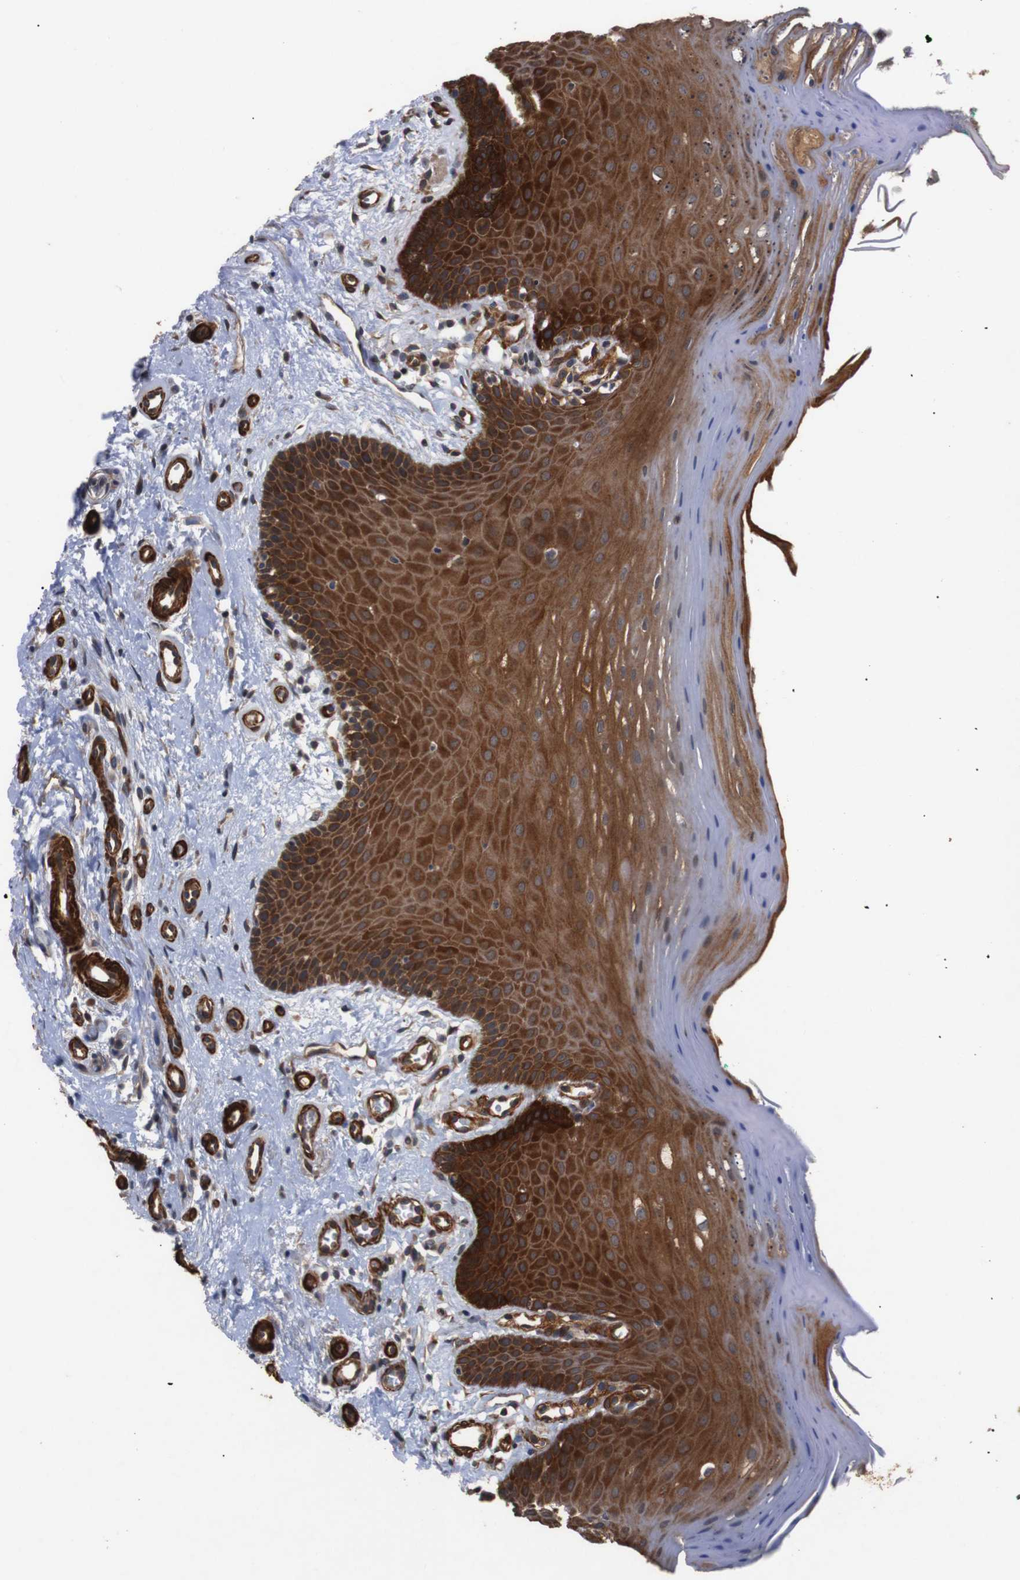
{"staining": {"intensity": "strong", "quantity": ">75%", "location": "cytoplasmic/membranous"}, "tissue": "oral mucosa", "cell_type": "Squamous epithelial cells", "image_type": "normal", "snomed": [{"axis": "morphology", "description": "Normal tissue, NOS"}, {"axis": "topography", "description": "Skeletal muscle"}, {"axis": "topography", "description": "Oral tissue"}], "caption": "A photomicrograph of oral mucosa stained for a protein demonstrates strong cytoplasmic/membranous brown staining in squamous epithelial cells. Using DAB (brown) and hematoxylin (blue) stains, captured at high magnification using brightfield microscopy.", "gene": "PAWR", "patient": {"sex": "male", "age": 58}}